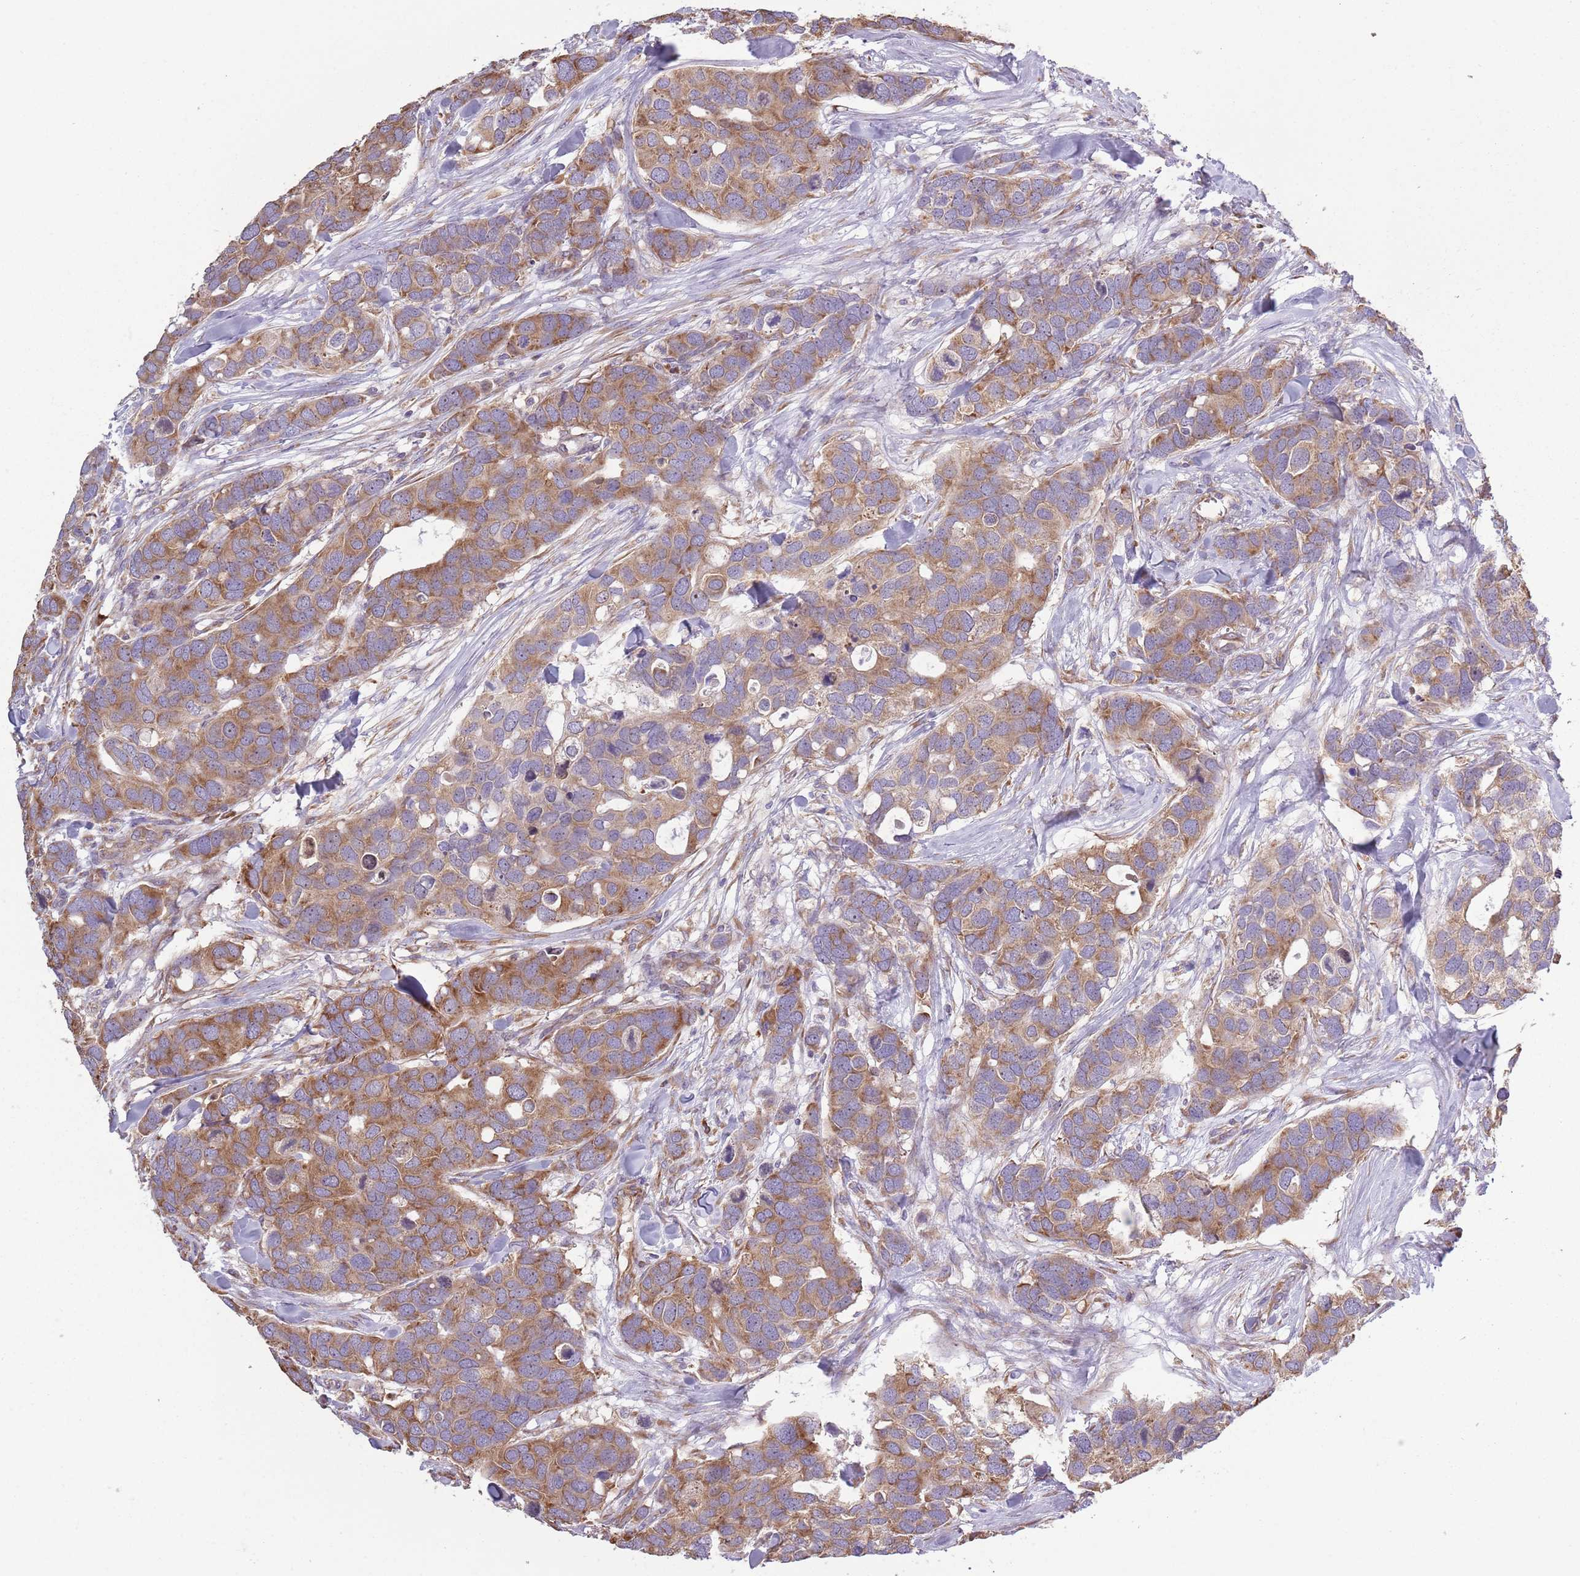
{"staining": {"intensity": "moderate", "quantity": ">75%", "location": "cytoplasmic/membranous"}, "tissue": "breast cancer", "cell_type": "Tumor cells", "image_type": "cancer", "snomed": [{"axis": "morphology", "description": "Duct carcinoma"}, {"axis": "topography", "description": "Breast"}], "caption": "DAB (3,3'-diaminobenzidine) immunohistochemical staining of breast cancer exhibits moderate cytoplasmic/membranous protein positivity in approximately >75% of tumor cells.", "gene": "RPL17-C18orf32", "patient": {"sex": "female", "age": 83}}